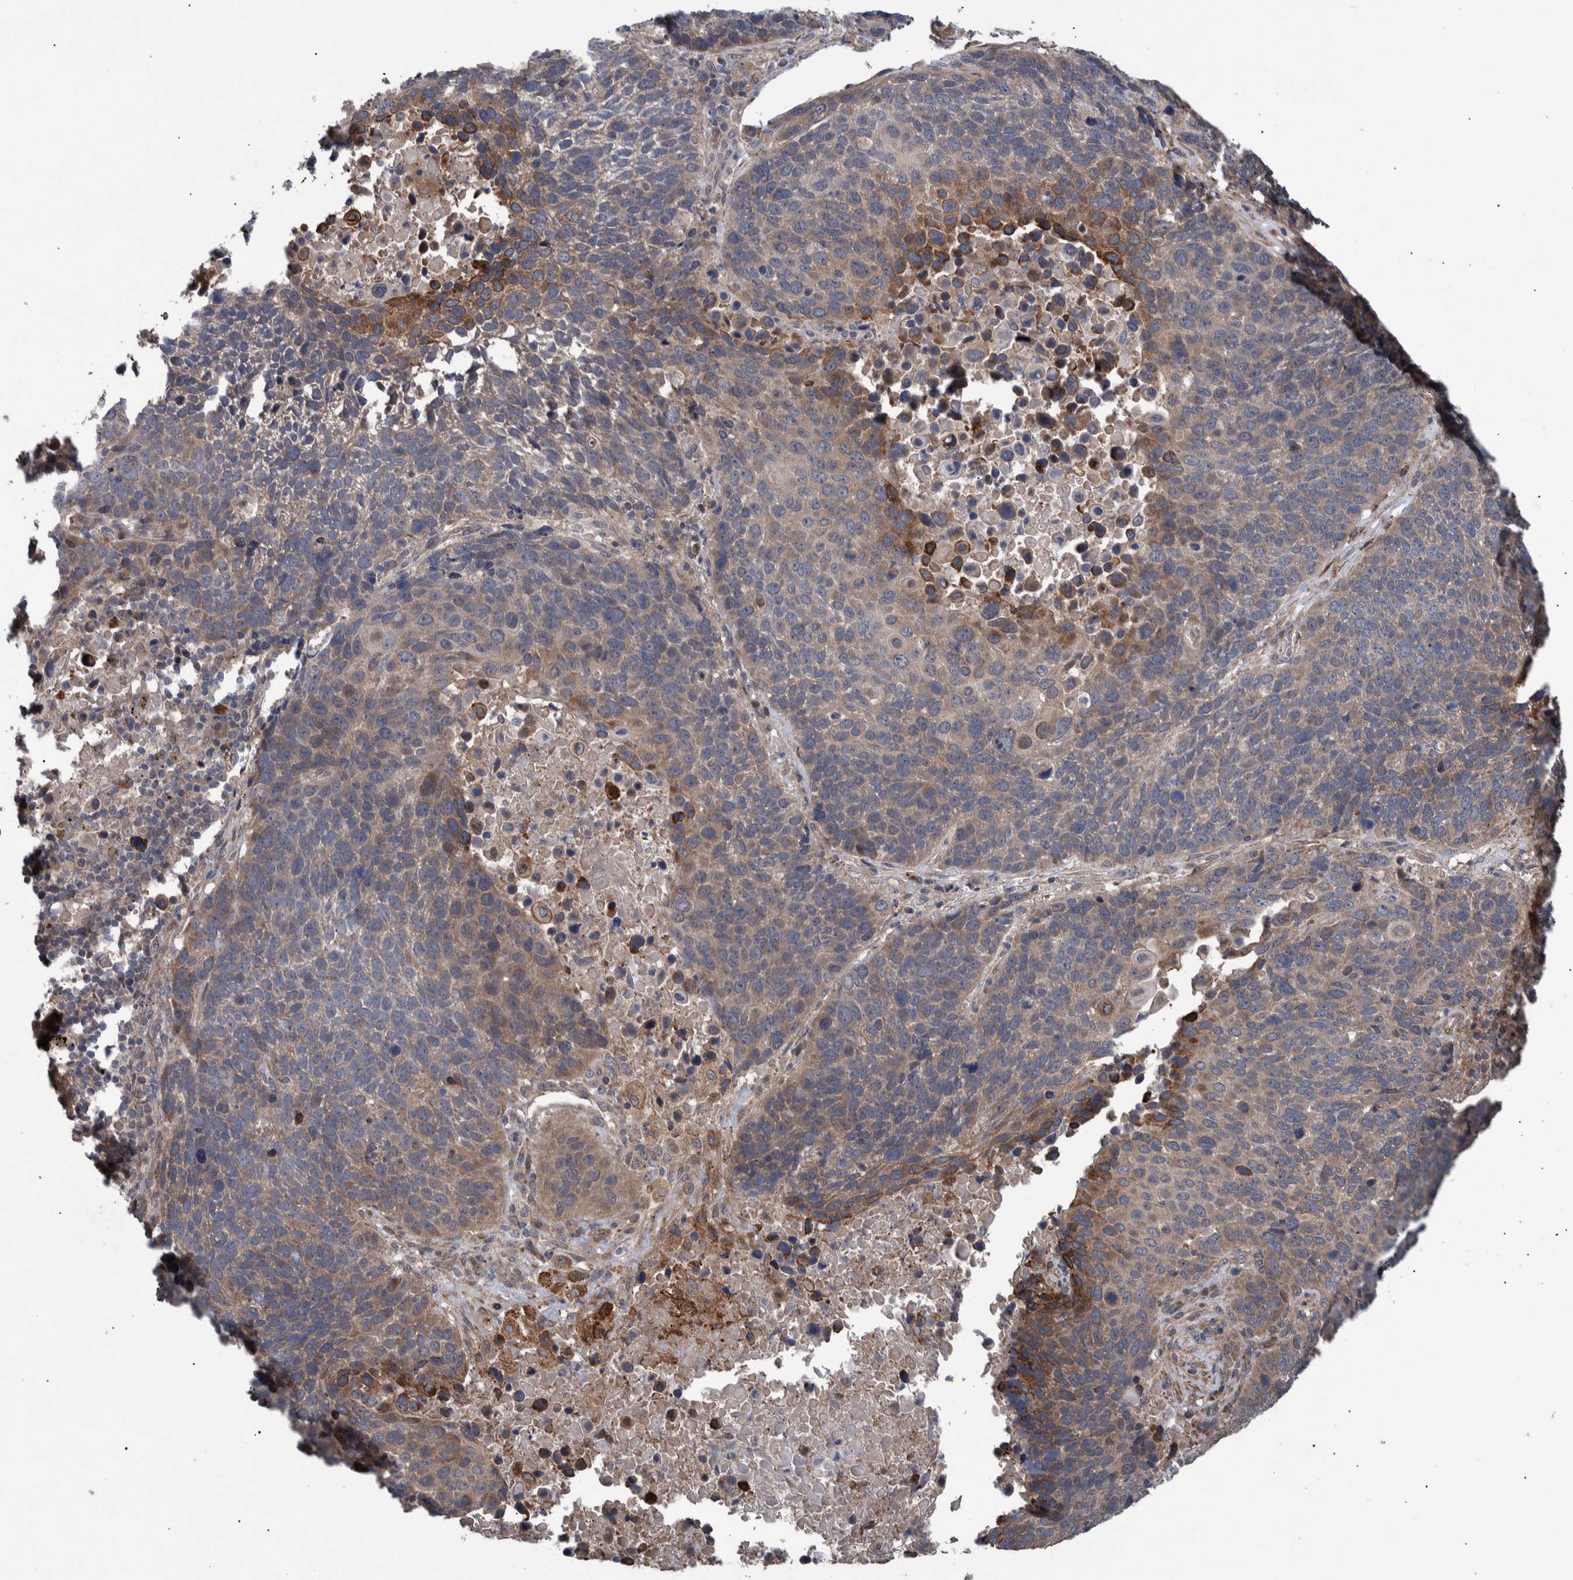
{"staining": {"intensity": "moderate", "quantity": "<25%", "location": "cytoplasmic/membranous"}, "tissue": "lung cancer", "cell_type": "Tumor cells", "image_type": "cancer", "snomed": [{"axis": "morphology", "description": "Squamous cell carcinoma, NOS"}, {"axis": "topography", "description": "Lung"}], "caption": "Human lung cancer (squamous cell carcinoma) stained with a protein marker shows moderate staining in tumor cells.", "gene": "B3GNTL1", "patient": {"sex": "male", "age": 66}}